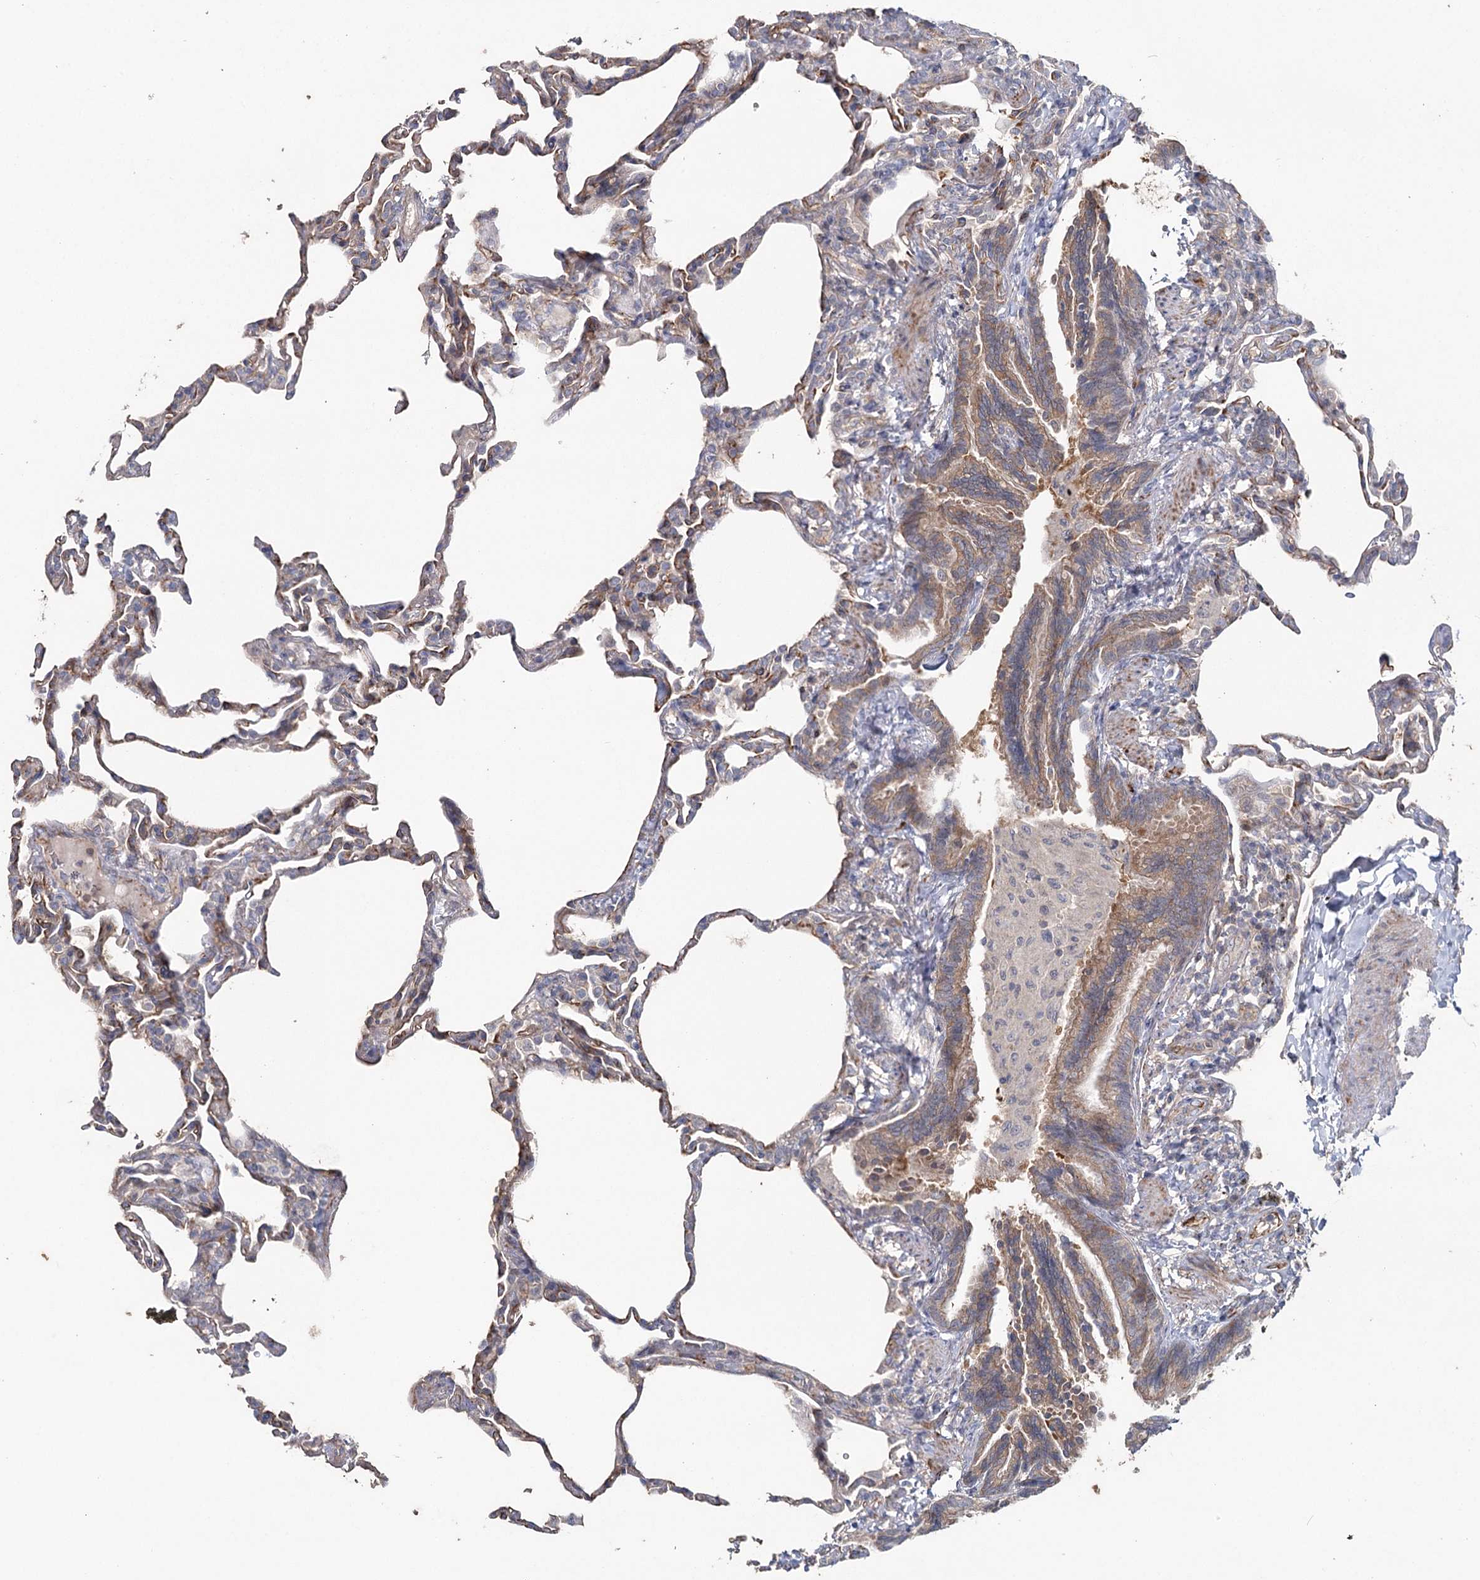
{"staining": {"intensity": "moderate", "quantity": "<25%", "location": "cytoplasmic/membranous"}, "tissue": "lung", "cell_type": "Alveolar cells", "image_type": "normal", "snomed": [{"axis": "morphology", "description": "Normal tissue, NOS"}, {"axis": "topography", "description": "Lung"}], "caption": "An image of lung stained for a protein demonstrates moderate cytoplasmic/membranous brown staining in alveolar cells.", "gene": "MAP3K13", "patient": {"sex": "male", "age": 20}}